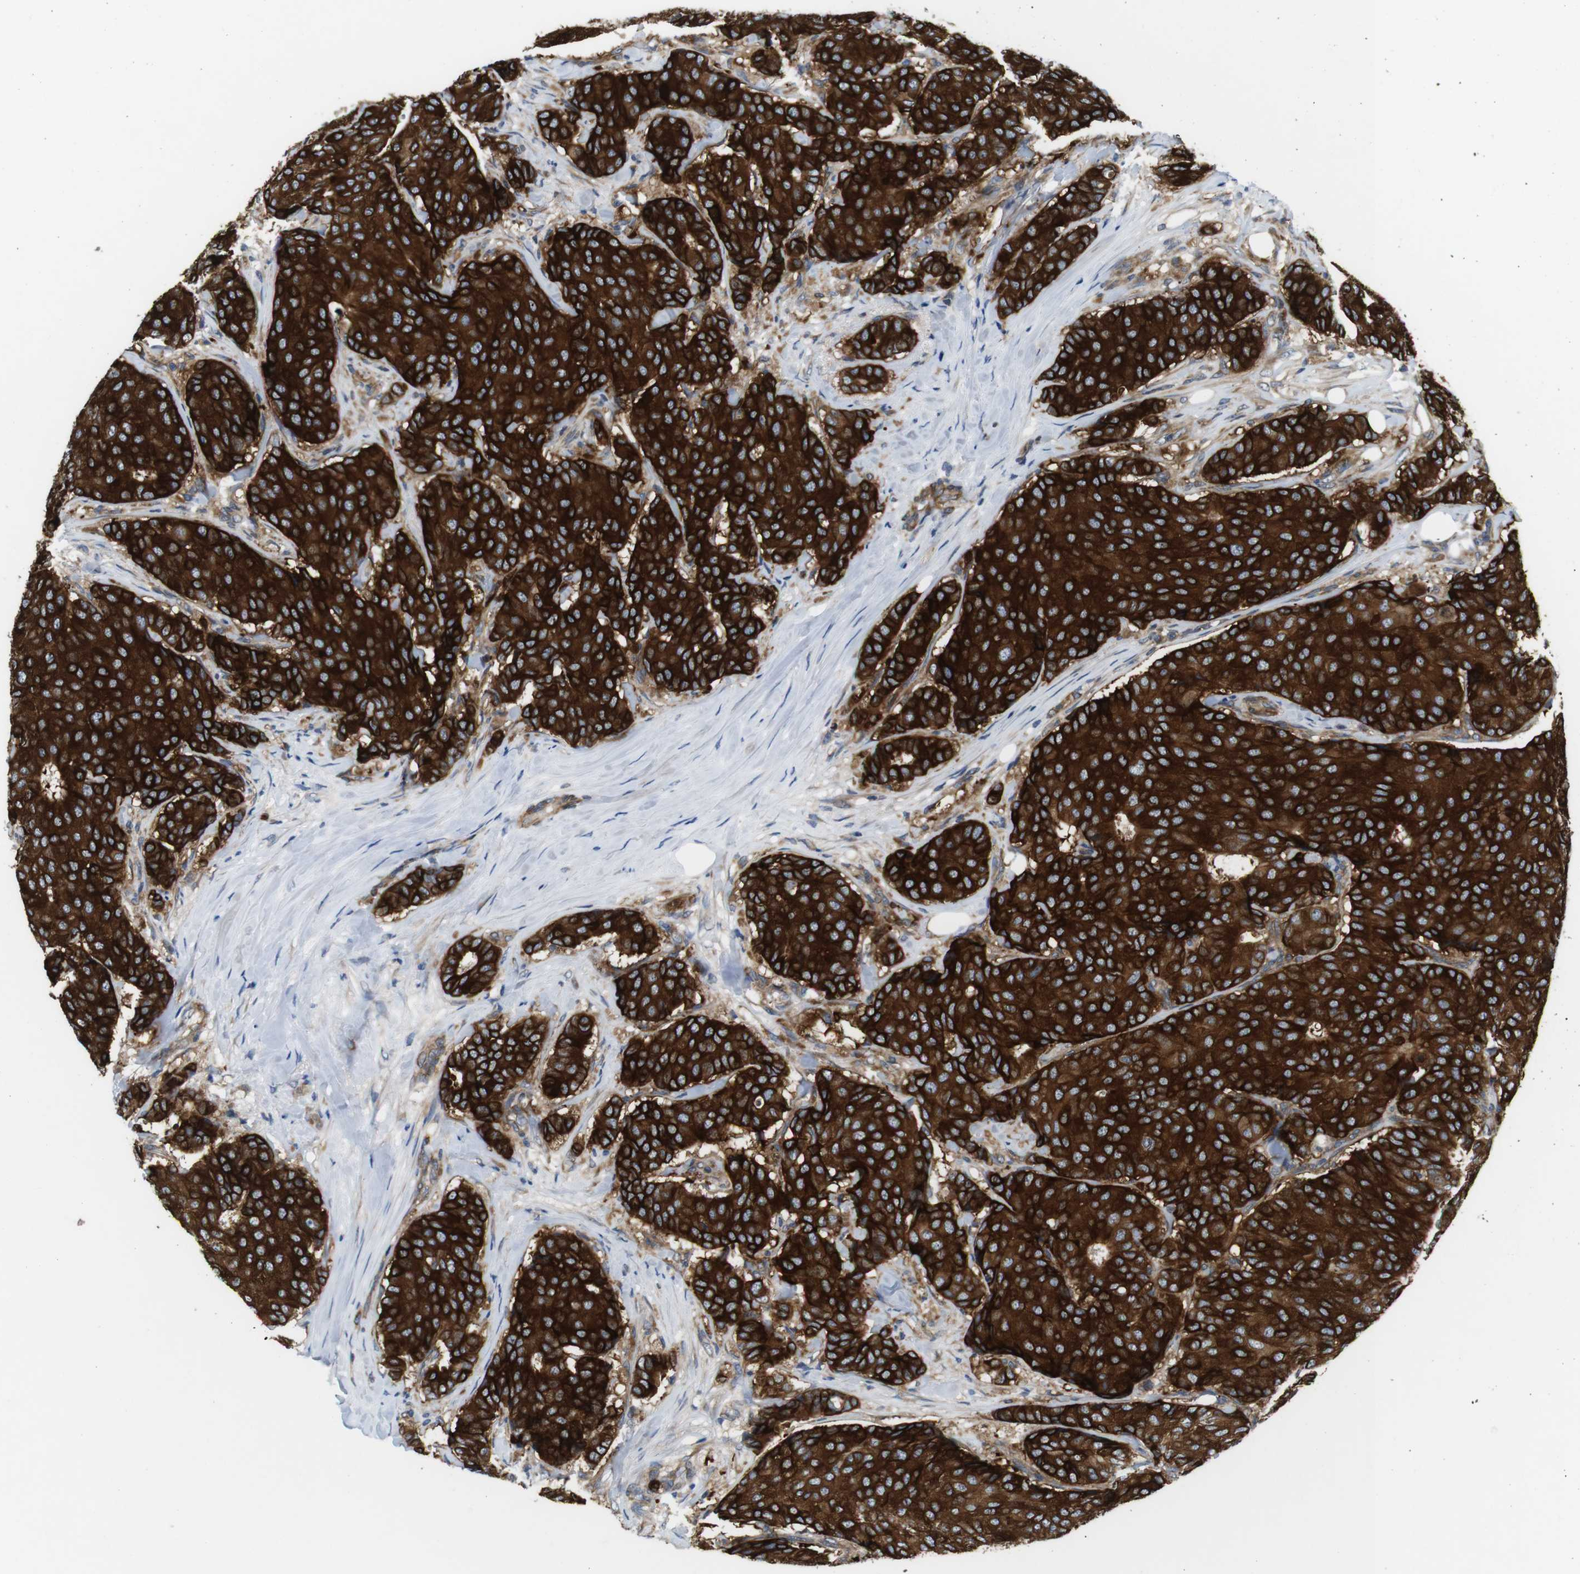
{"staining": {"intensity": "strong", "quantity": ">75%", "location": "cytoplasmic/membranous"}, "tissue": "breast cancer", "cell_type": "Tumor cells", "image_type": "cancer", "snomed": [{"axis": "morphology", "description": "Duct carcinoma"}, {"axis": "topography", "description": "Breast"}], "caption": "Tumor cells display high levels of strong cytoplasmic/membranous expression in about >75% of cells in breast cancer.", "gene": "DCLK1", "patient": {"sex": "female", "age": 75}}